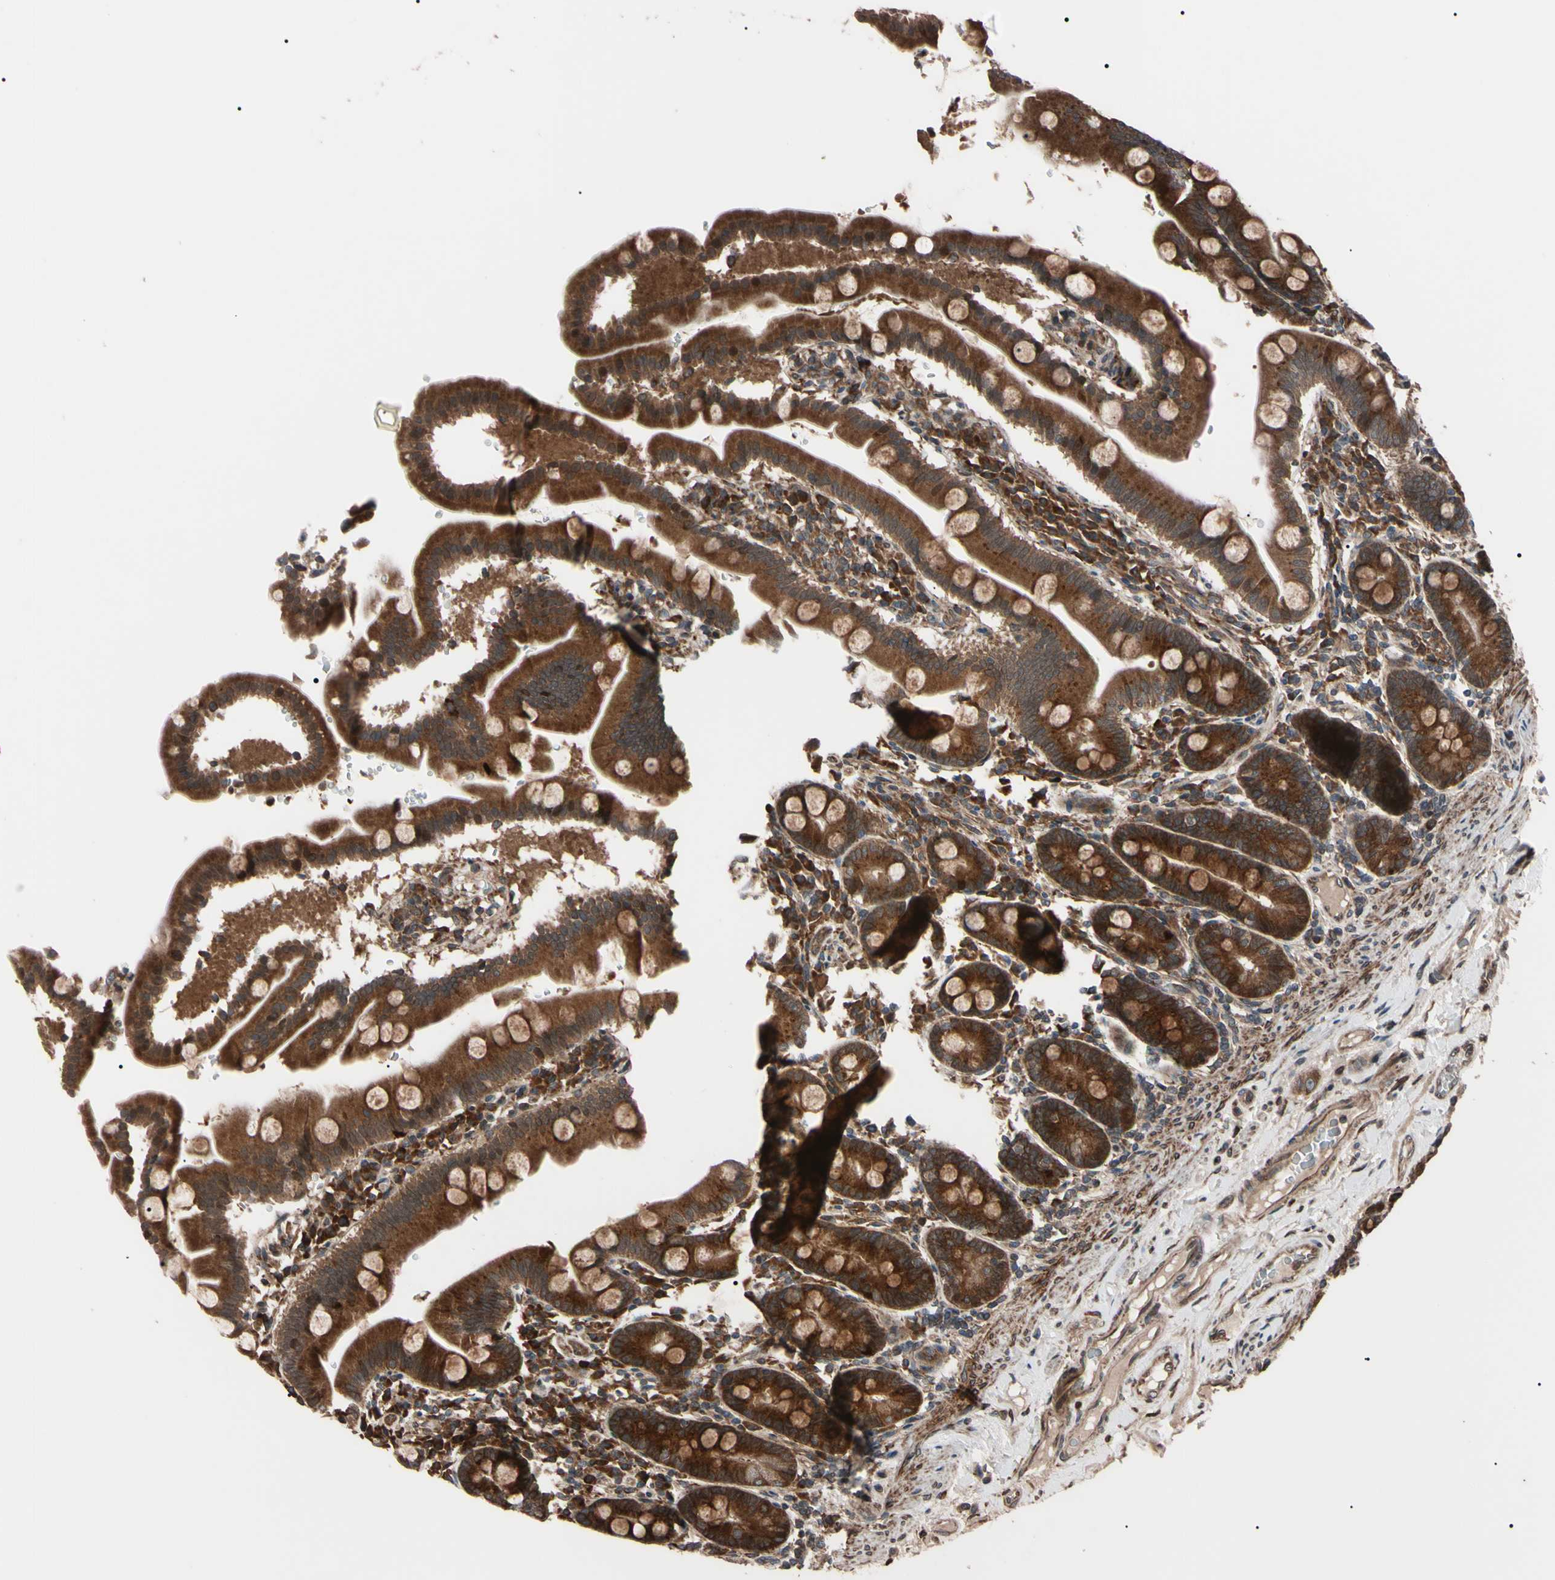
{"staining": {"intensity": "strong", "quantity": ">75%", "location": "cytoplasmic/membranous"}, "tissue": "duodenum", "cell_type": "Glandular cells", "image_type": "normal", "snomed": [{"axis": "morphology", "description": "Normal tissue, NOS"}, {"axis": "topography", "description": "Duodenum"}], "caption": "An image of human duodenum stained for a protein displays strong cytoplasmic/membranous brown staining in glandular cells.", "gene": "GUCY1B1", "patient": {"sex": "male", "age": 50}}